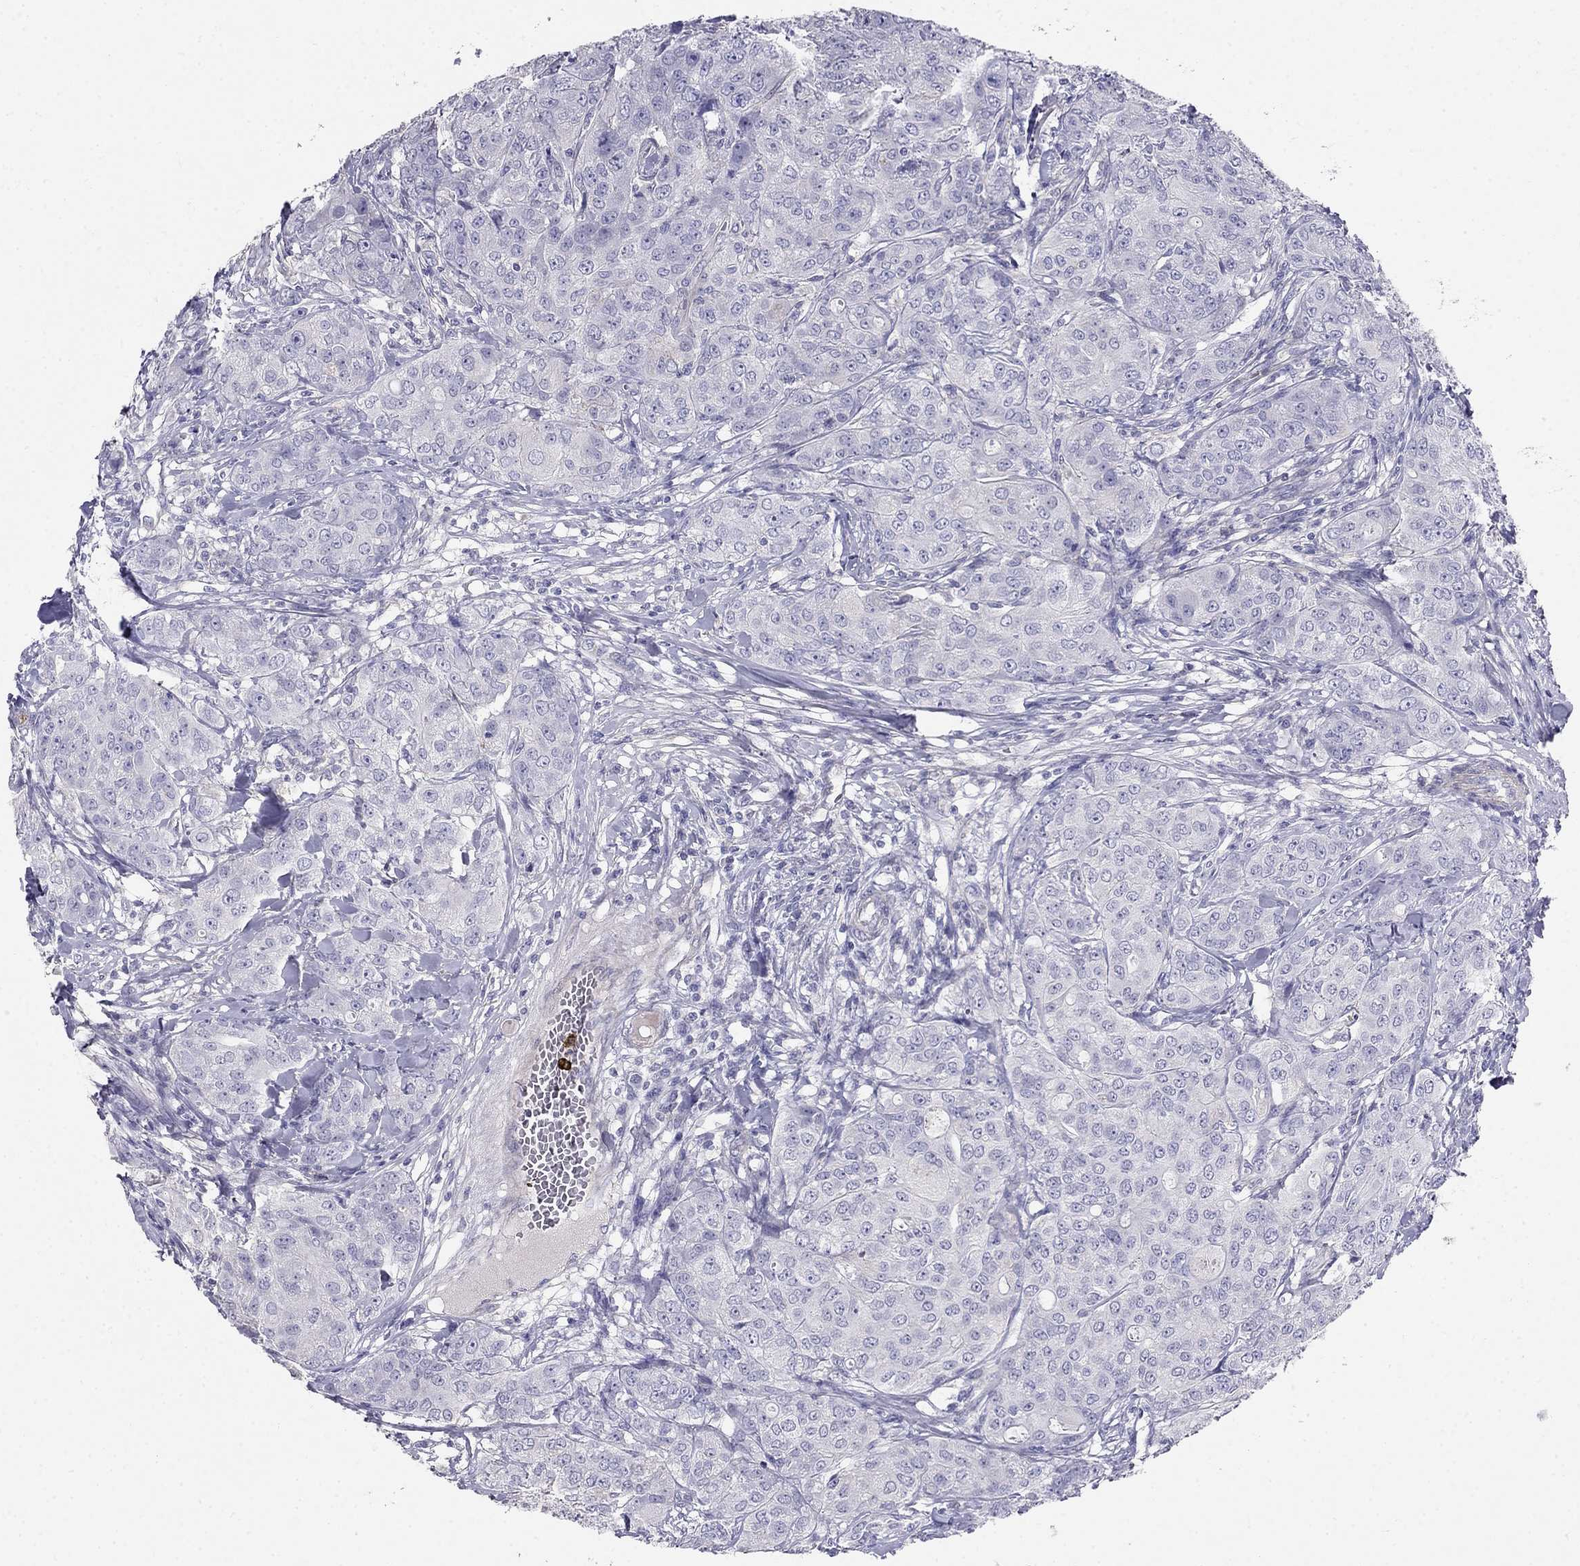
{"staining": {"intensity": "negative", "quantity": "none", "location": "none"}, "tissue": "breast cancer", "cell_type": "Tumor cells", "image_type": "cancer", "snomed": [{"axis": "morphology", "description": "Duct carcinoma"}, {"axis": "topography", "description": "Breast"}], "caption": "High power microscopy histopathology image of an immunohistochemistry (IHC) micrograph of intraductal carcinoma (breast), revealing no significant staining in tumor cells.", "gene": "LY6H", "patient": {"sex": "female", "age": 43}}